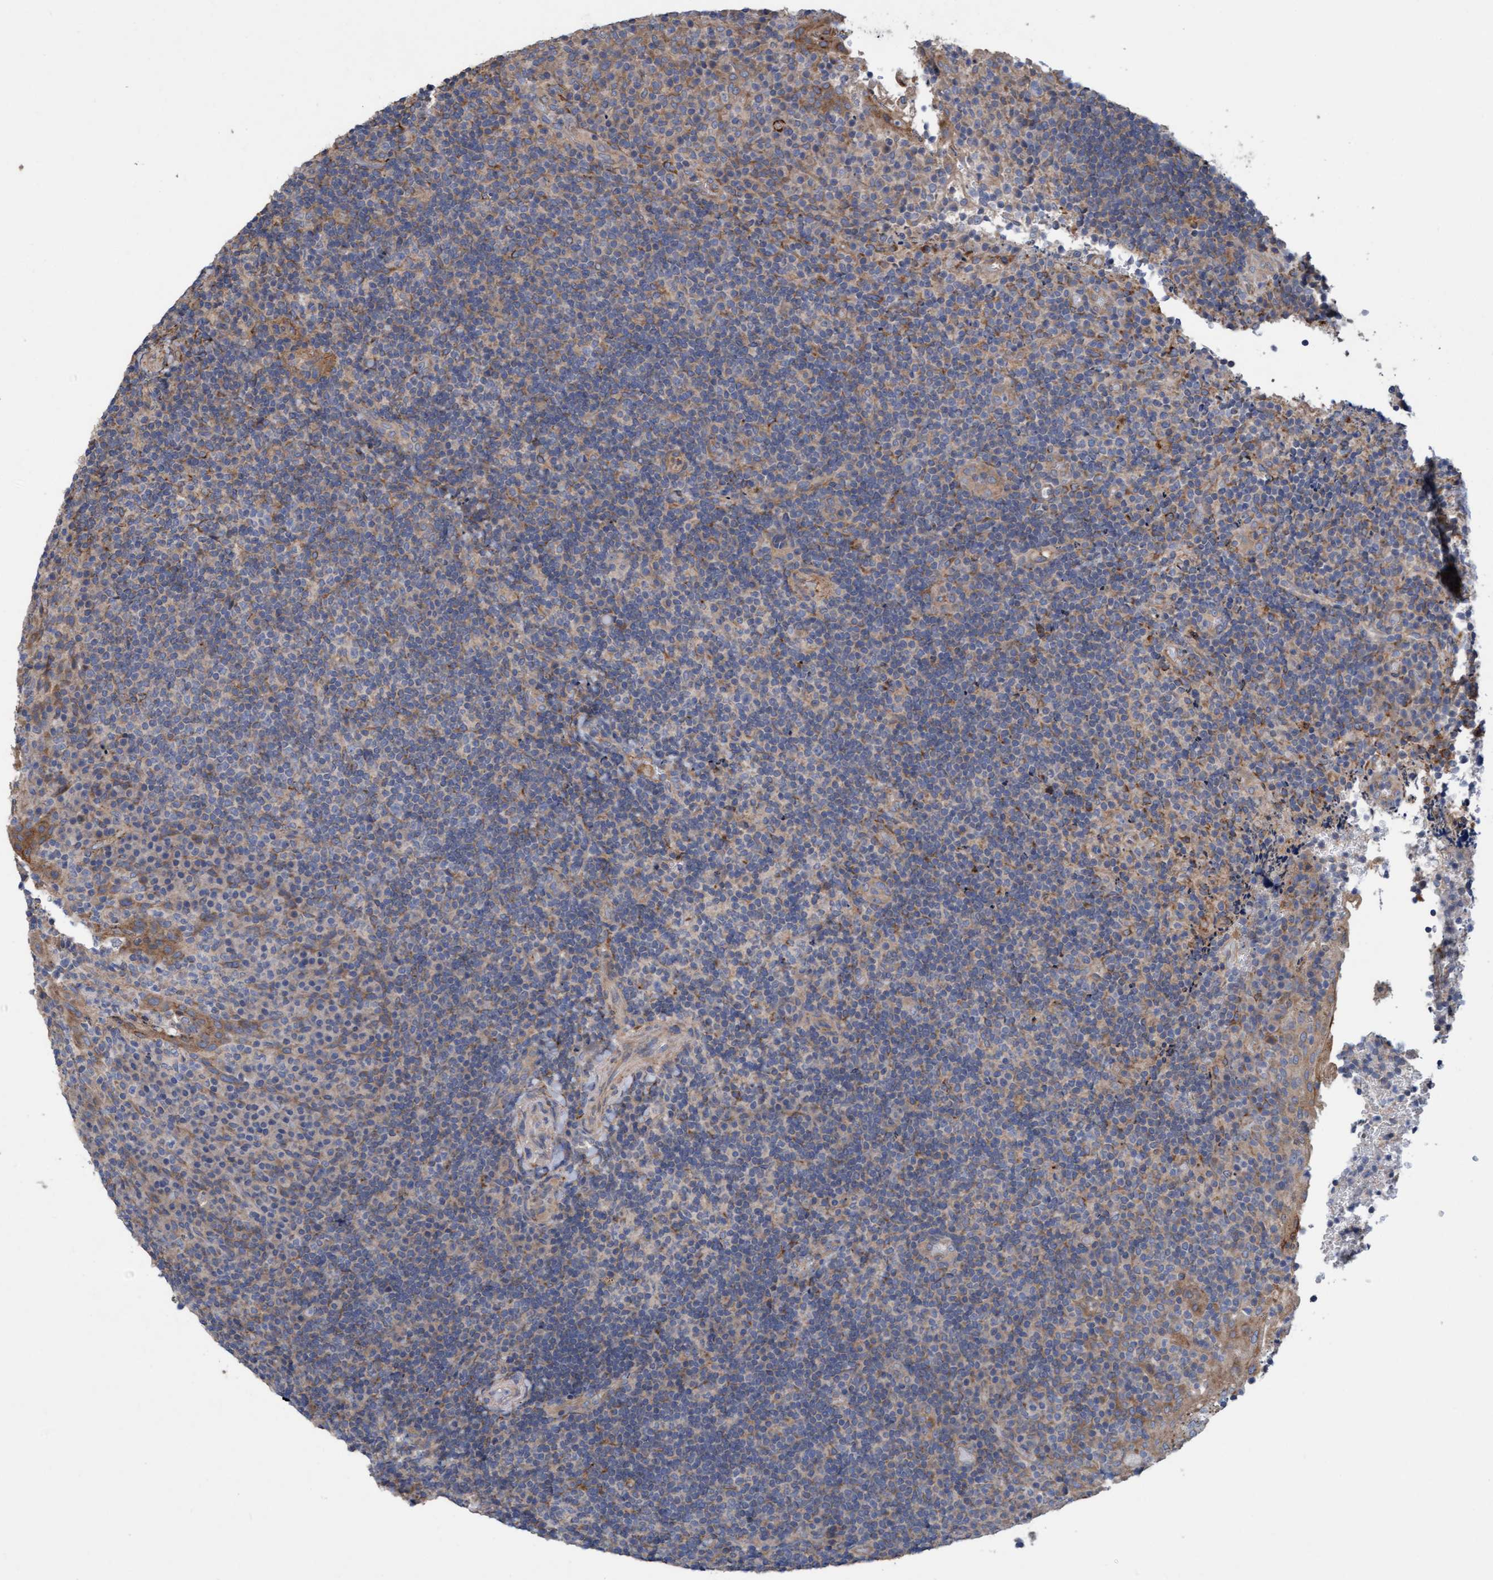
{"staining": {"intensity": "weak", "quantity": "25%-75%", "location": "cytoplasmic/membranous"}, "tissue": "lymphoma", "cell_type": "Tumor cells", "image_type": "cancer", "snomed": [{"axis": "morphology", "description": "Malignant lymphoma, non-Hodgkin's type, High grade"}, {"axis": "topography", "description": "Tonsil"}], "caption": "A micrograph showing weak cytoplasmic/membranous positivity in about 25%-75% of tumor cells in high-grade malignant lymphoma, non-Hodgkin's type, as visualized by brown immunohistochemical staining.", "gene": "DDHD2", "patient": {"sex": "female", "age": 36}}